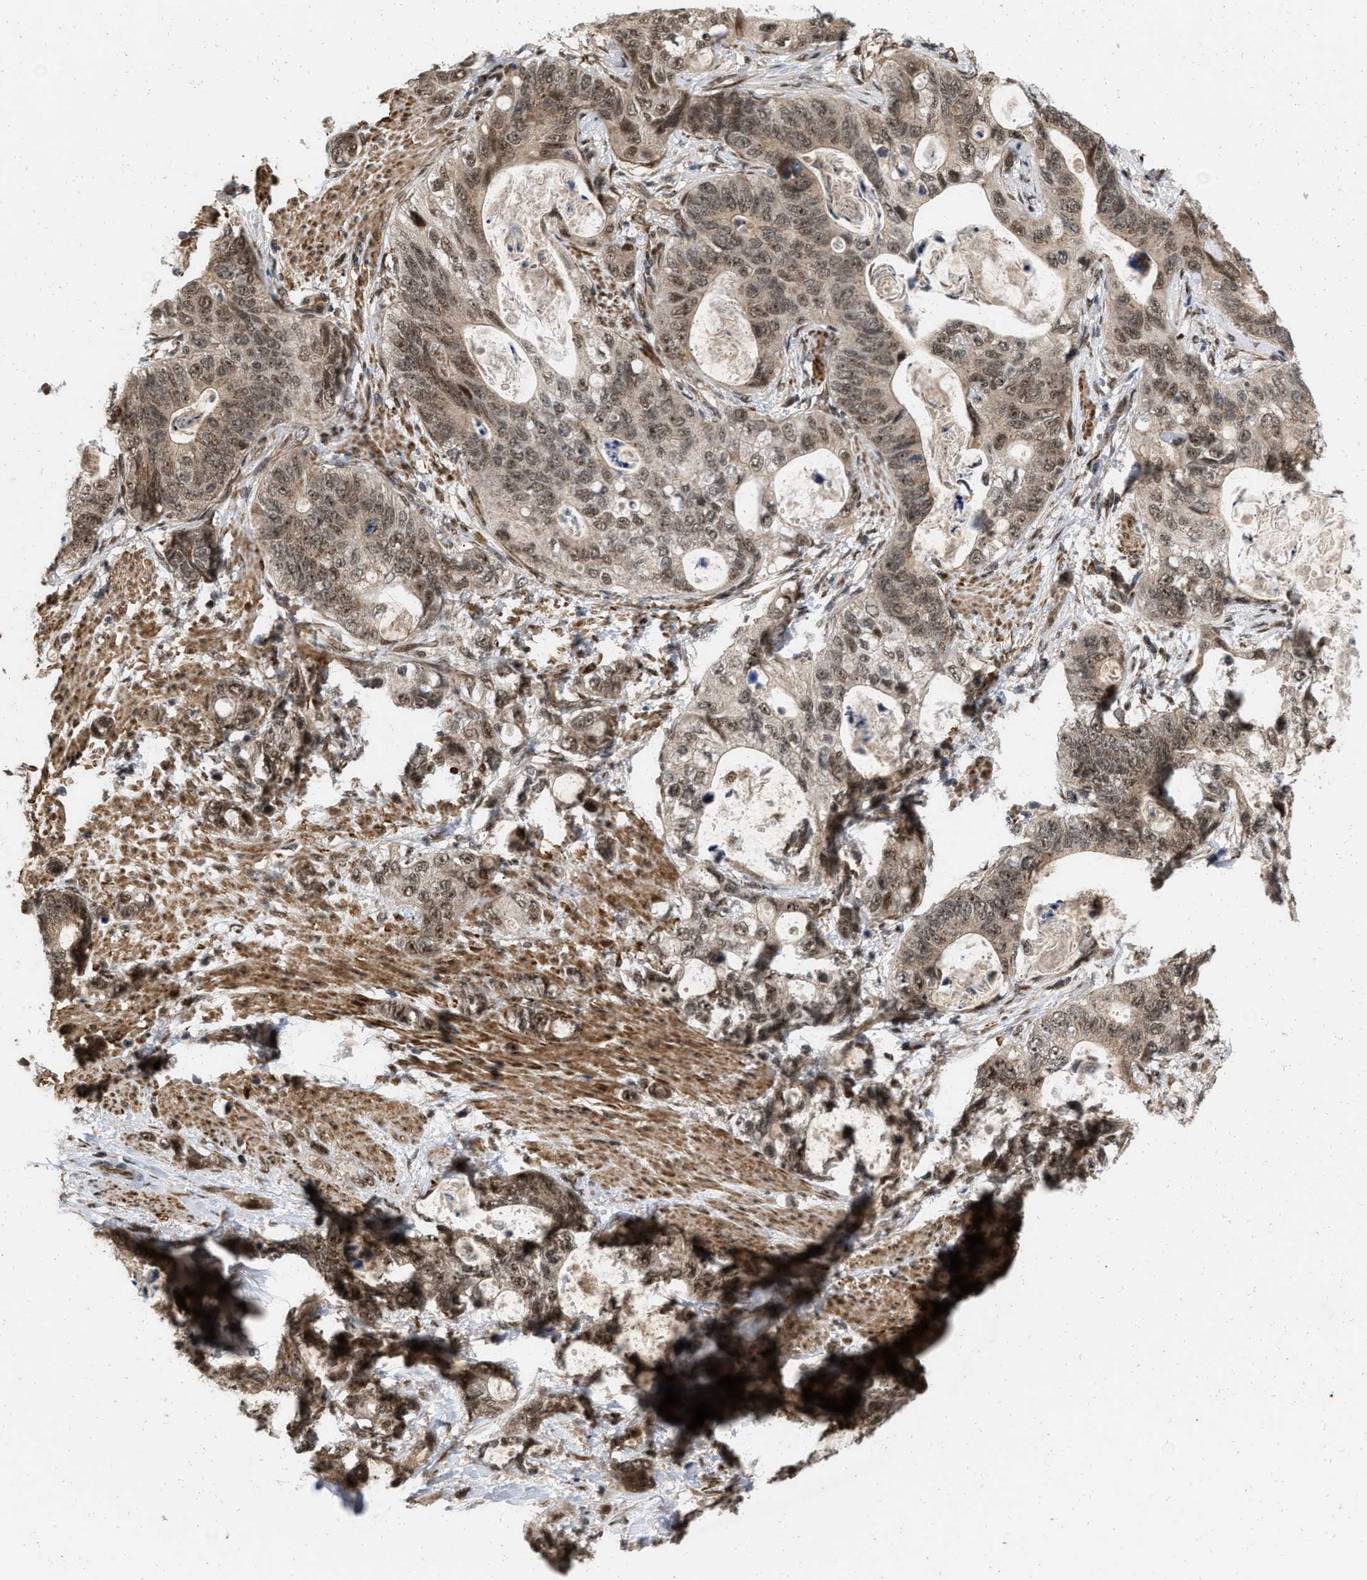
{"staining": {"intensity": "moderate", "quantity": ">75%", "location": "nuclear"}, "tissue": "stomach cancer", "cell_type": "Tumor cells", "image_type": "cancer", "snomed": [{"axis": "morphology", "description": "Normal tissue, NOS"}, {"axis": "morphology", "description": "Adenocarcinoma, NOS"}, {"axis": "topography", "description": "Stomach"}], "caption": "DAB (3,3'-diaminobenzidine) immunohistochemical staining of stomach cancer (adenocarcinoma) reveals moderate nuclear protein expression in about >75% of tumor cells.", "gene": "ANKRD11", "patient": {"sex": "female", "age": 89}}